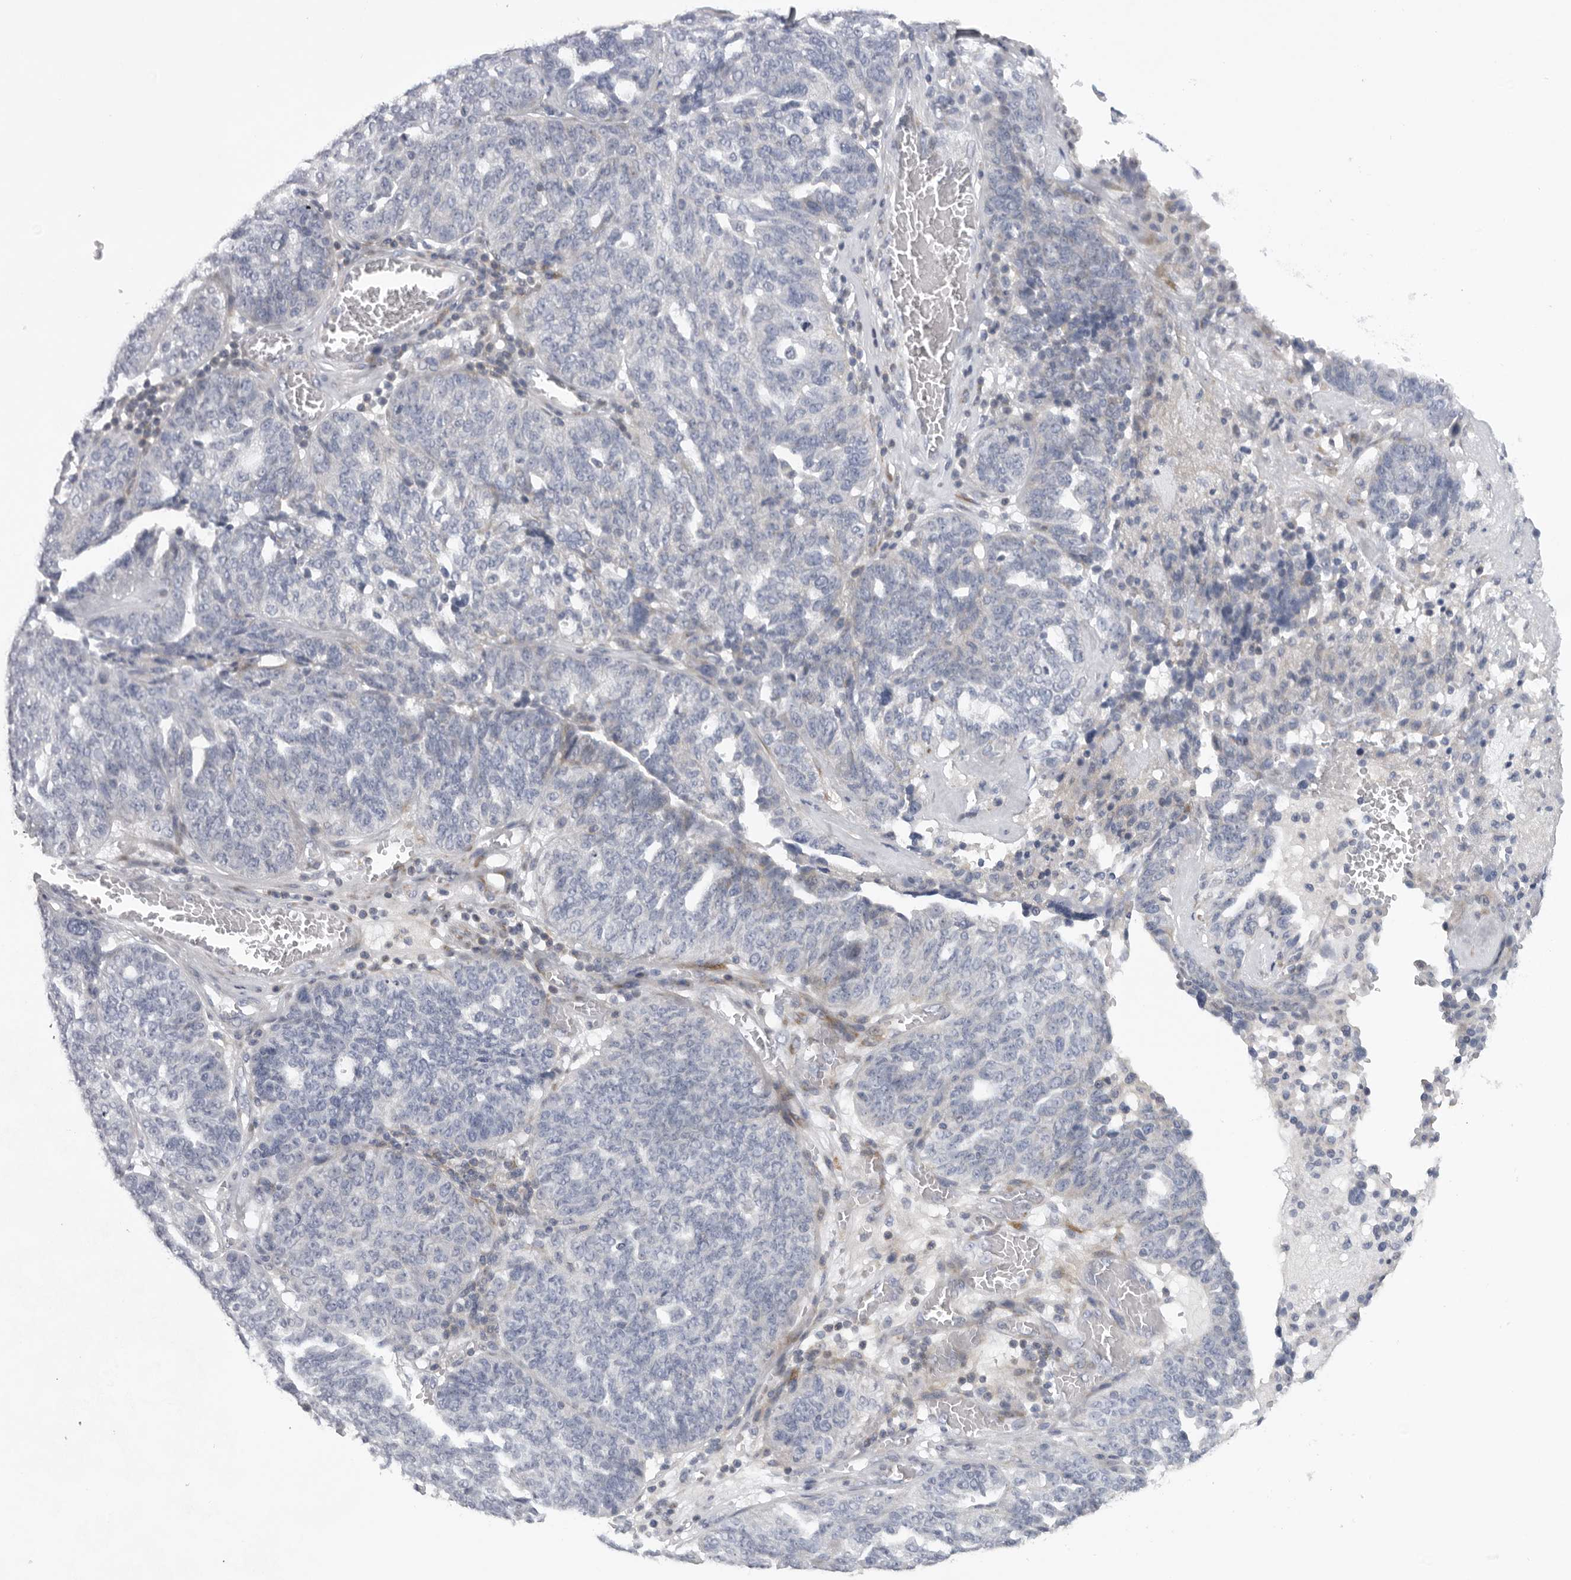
{"staining": {"intensity": "negative", "quantity": "none", "location": "none"}, "tissue": "ovarian cancer", "cell_type": "Tumor cells", "image_type": "cancer", "snomed": [{"axis": "morphology", "description": "Cystadenocarcinoma, serous, NOS"}, {"axis": "topography", "description": "Ovary"}], "caption": "Tumor cells are negative for brown protein staining in ovarian serous cystadenocarcinoma.", "gene": "USP24", "patient": {"sex": "female", "age": 59}}